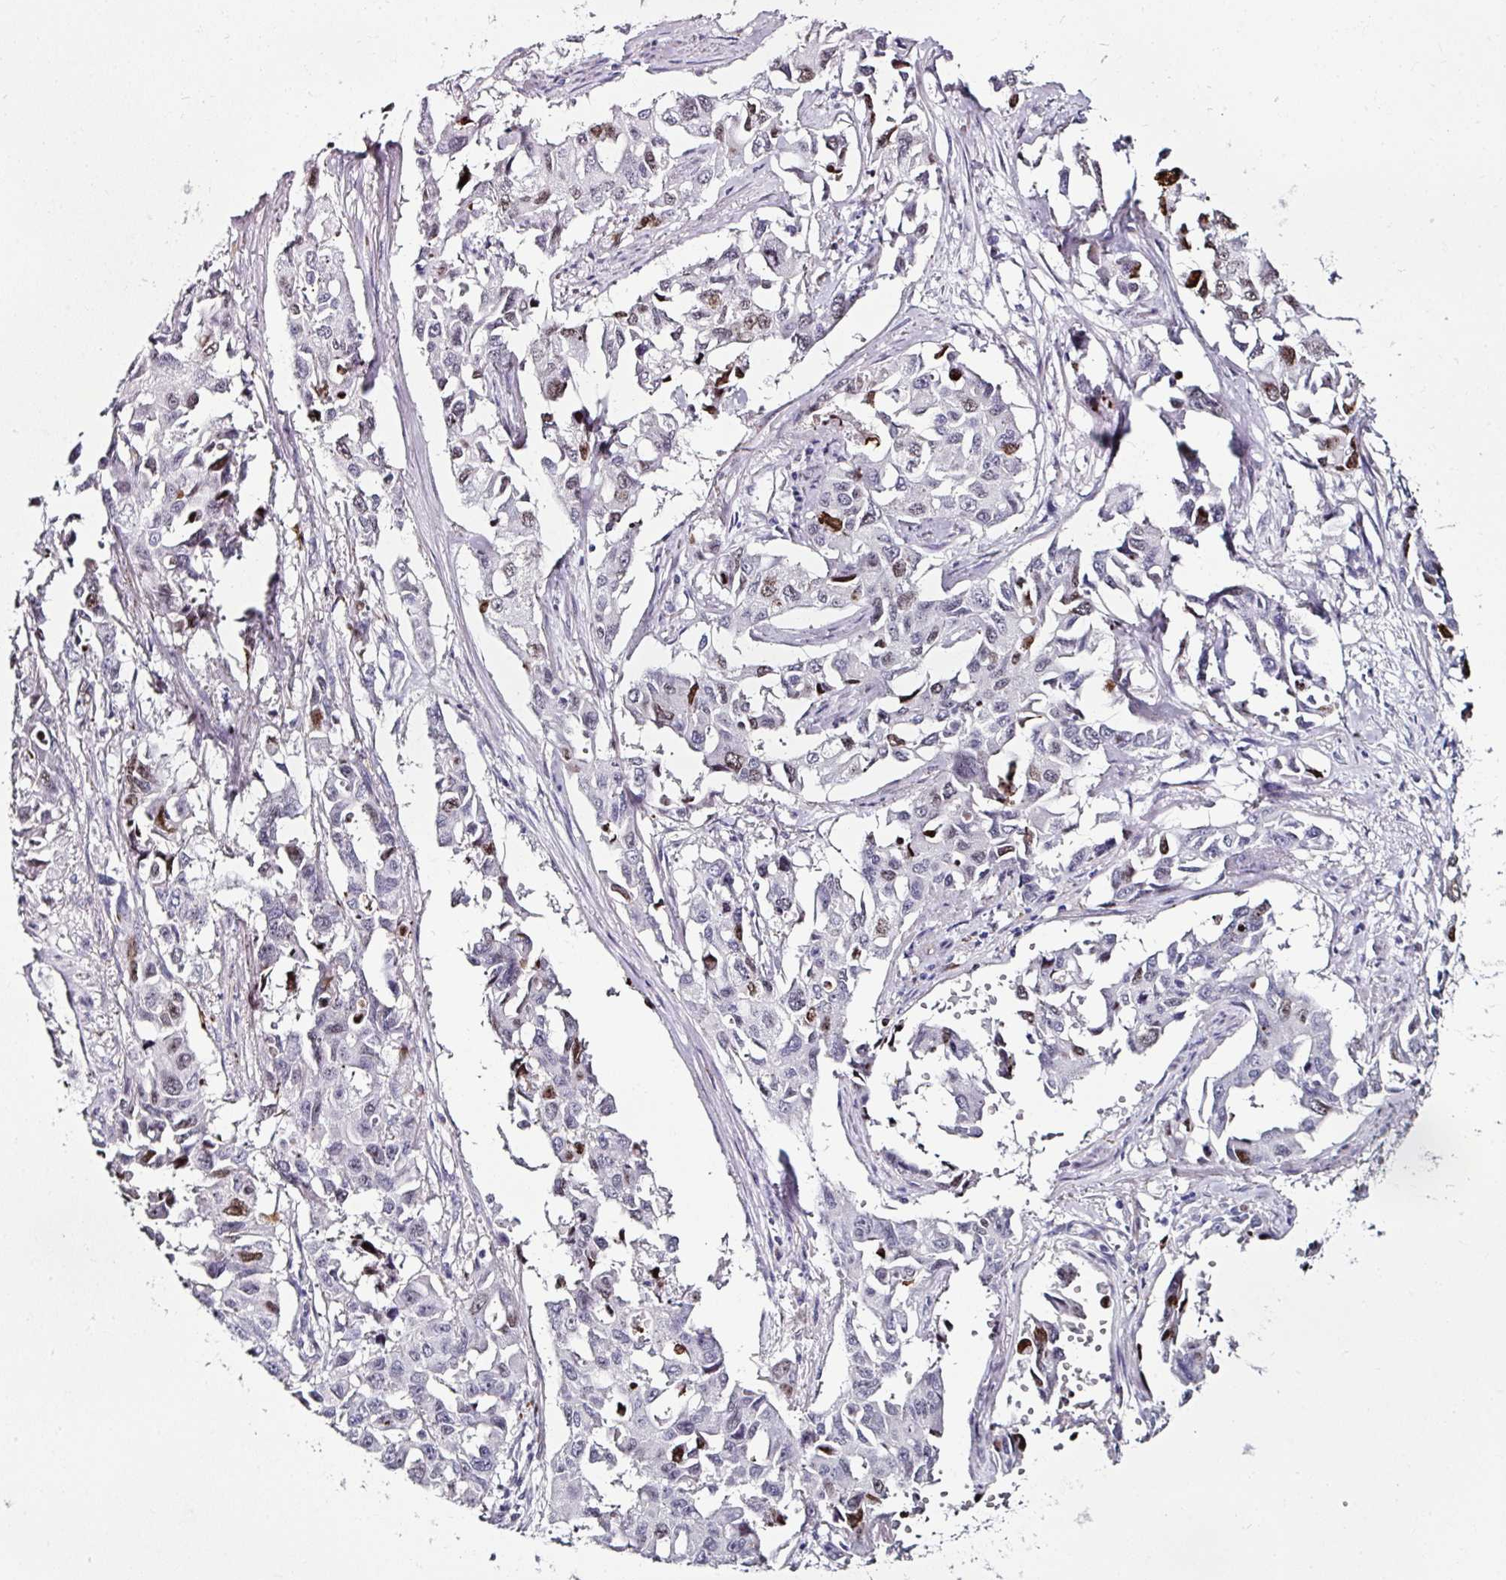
{"staining": {"intensity": "moderate", "quantity": "<25%", "location": "nuclear"}, "tissue": "lung cancer", "cell_type": "Tumor cells", "image_type": "cancer", "snomed": [{"axis": "morphology", "description": "Adenocarcinoma, NOS"}, {"axis": "topography", "description": "Lung"}], "caption": "Protein staining of lung cancer tissue shows moderate nuclear positivity in about <25% of tumor cells.", "gene": "TMPRSS9", "patient": {"sex": "male", "age": 64}}